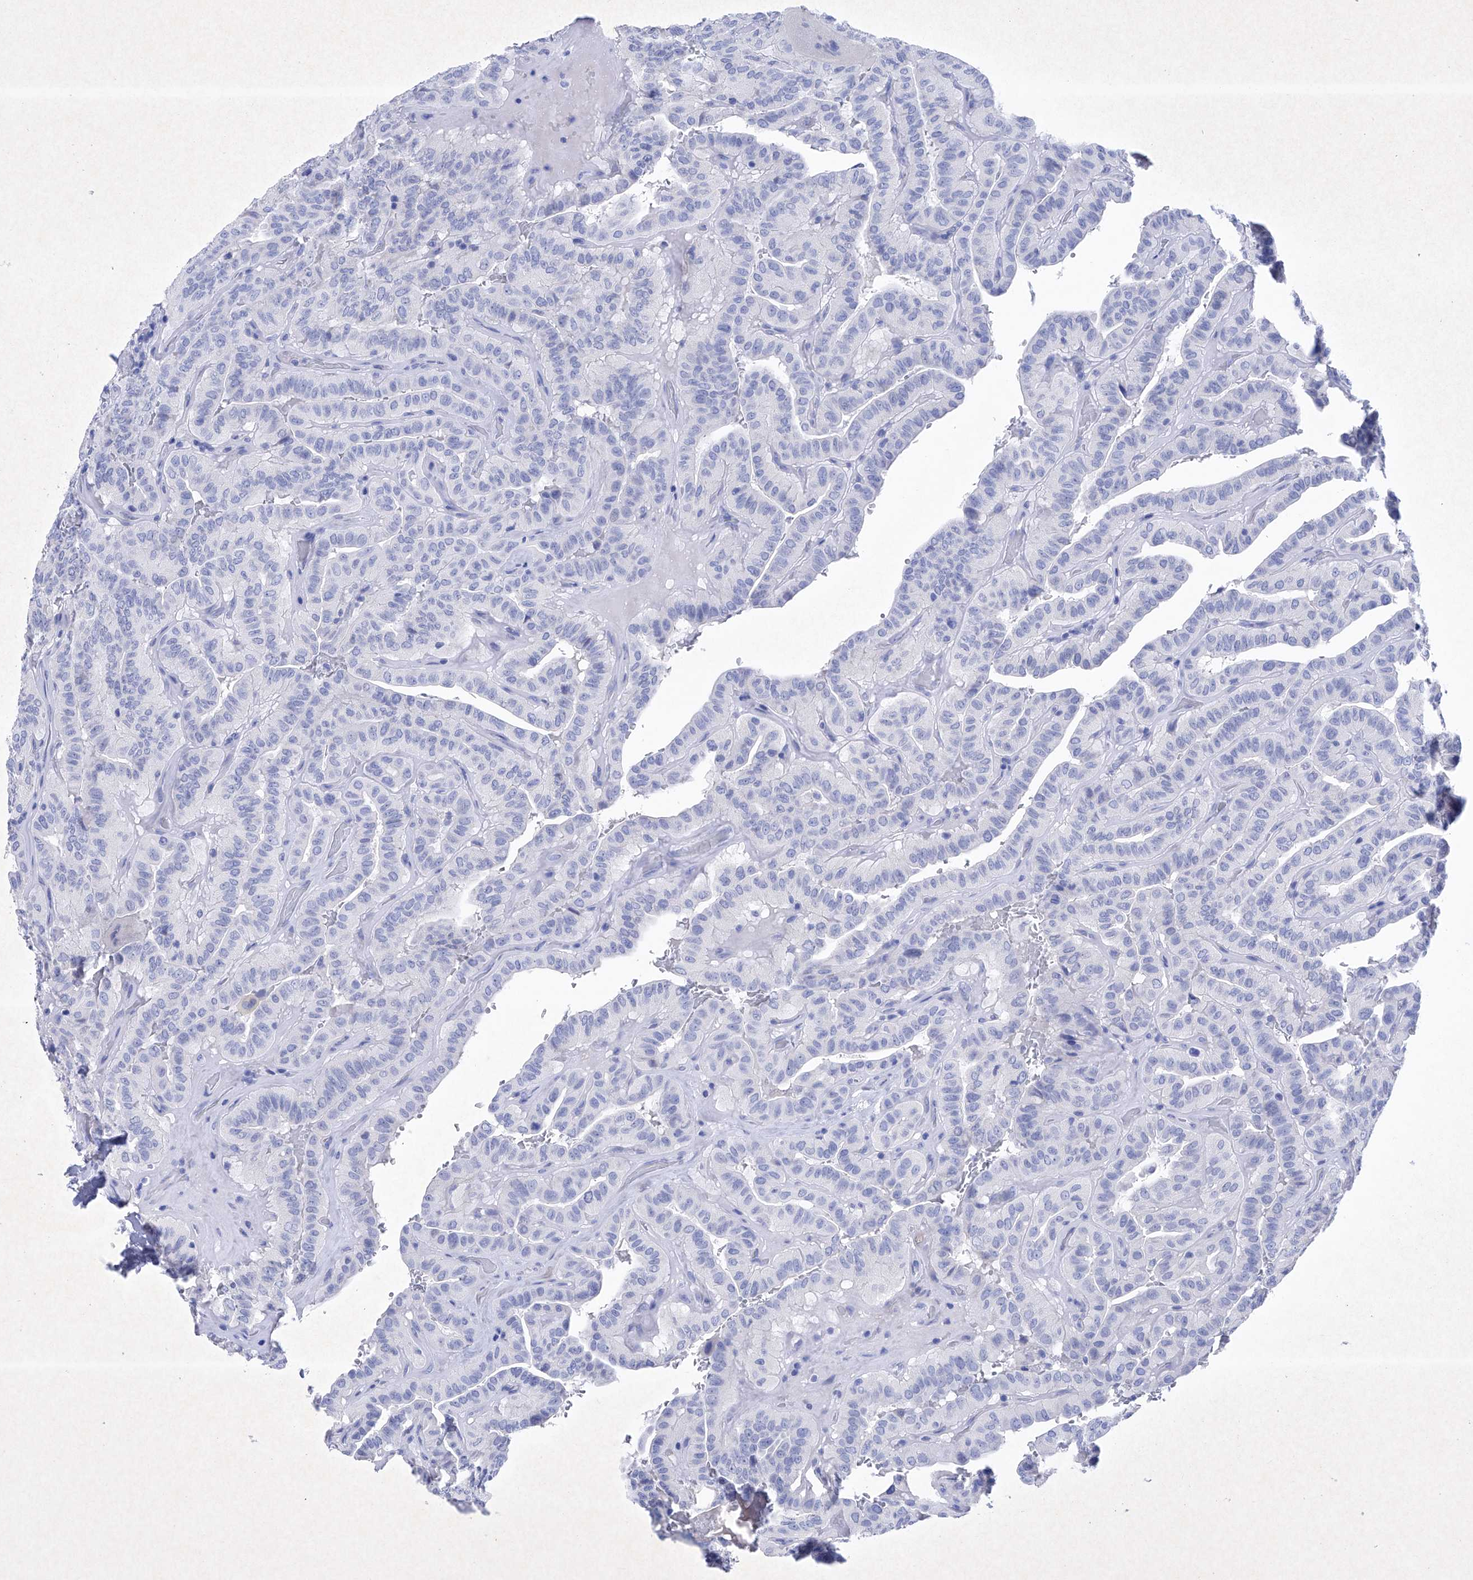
{"staining": {"intensity": "negative", "quantity": "none", "location": "none"}, "tissue": "thyroid cancer", "cell_type": "Tumor cells", "image_type": "cancer", "snomed": [{"axis": "morphology", "description": "Papillary adenocarcinoma, NOS"}, {"axis": "topography", "description": "Thyroid gland"}], "caption": "Tumor cells are negative for brown protein staining in thyroid cancer (papillary adenocarcinoma). The staining is performed using DAB (3,3'-diaminobenzidine) brown chromogen with nuclei counter-stained in using hematoxylin.", "gene": "BARX2", "patient": {"sex": "male", "age": 77}}